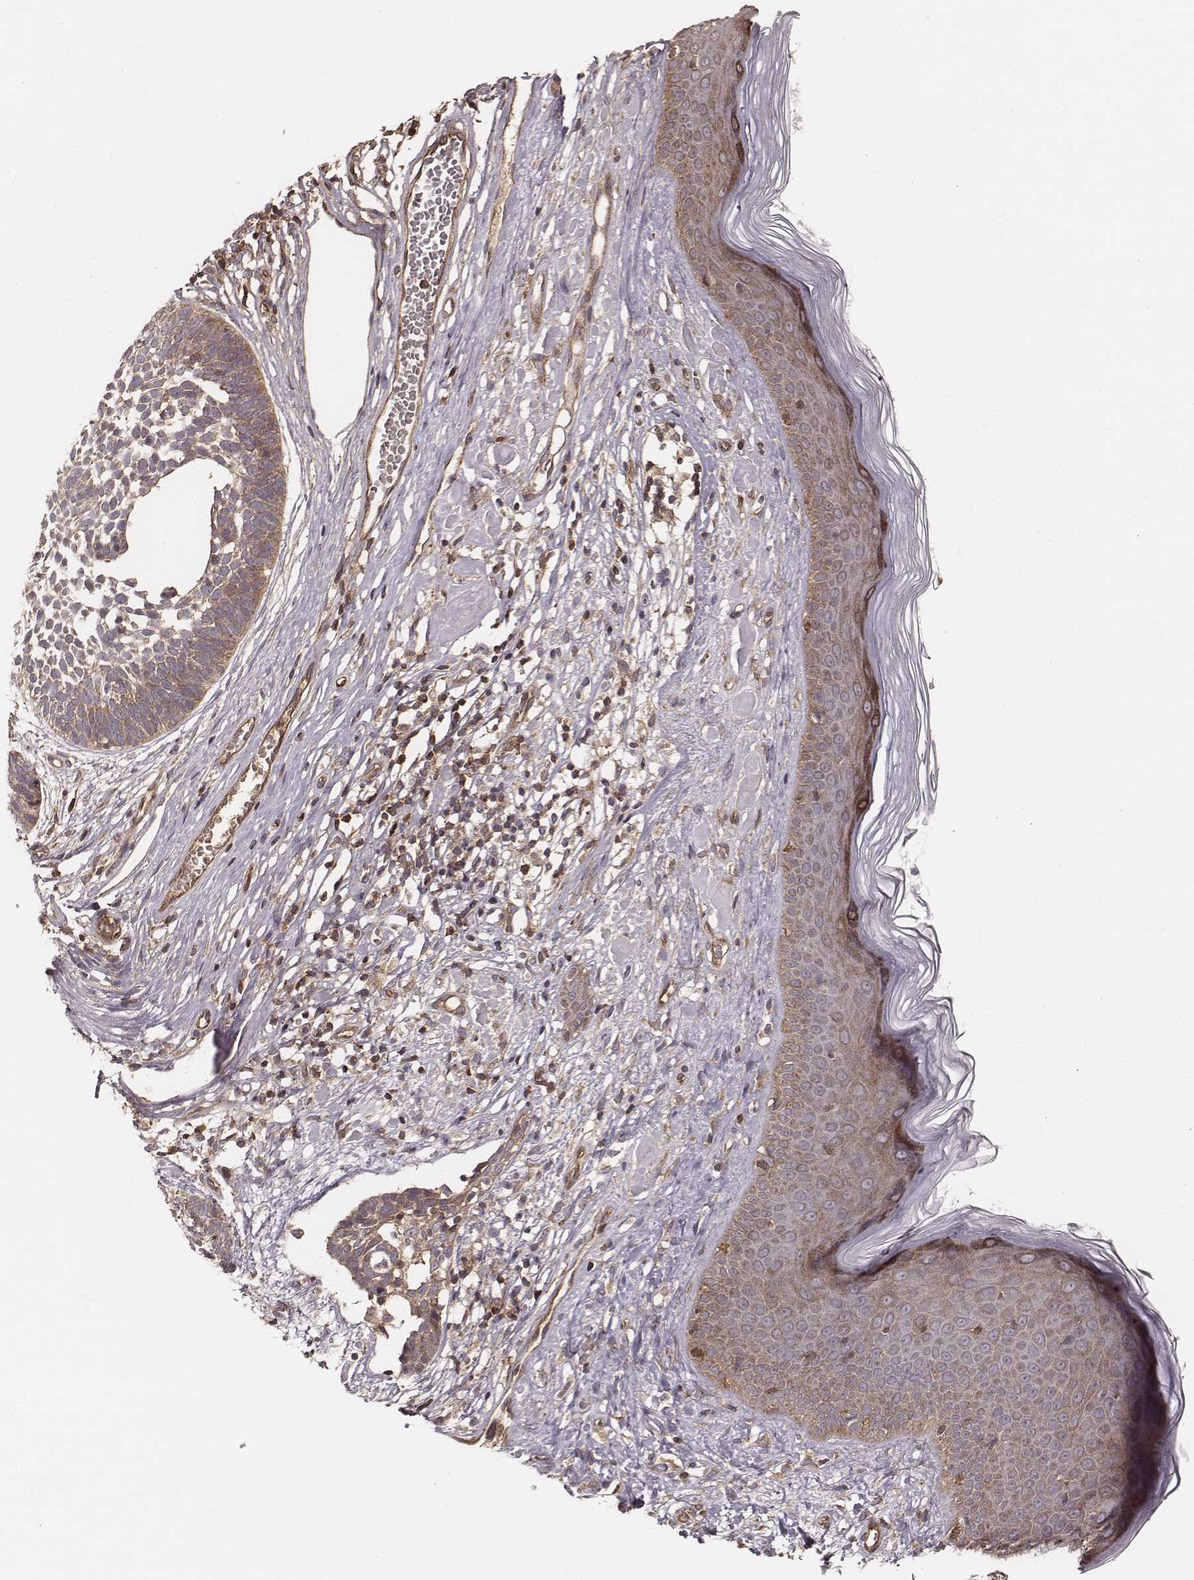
{"staining": {"intensity": "moderate", "quantity": ">75%", "location": "cytoplasmic/membranous"}, "tissue": "skin cancer", "cell_type": "Tumor cells", "image_type": "cancer", "snomed": [{"axis": "morphology", "description": "Basal cell carcinoma"}, {"axis": "topography", "description": "Skin"}], "caption": "Immunohistochemistry (IHC) photomicrograph of human basal cell carcinoma (skin) stained for a protein (brown), which reveals medium levels of moderate cytoplasmic/membranous positivity in about >75% of tumor cells.", "gene": "CARS1", "patient": {"sex": "male", "age": 85}}